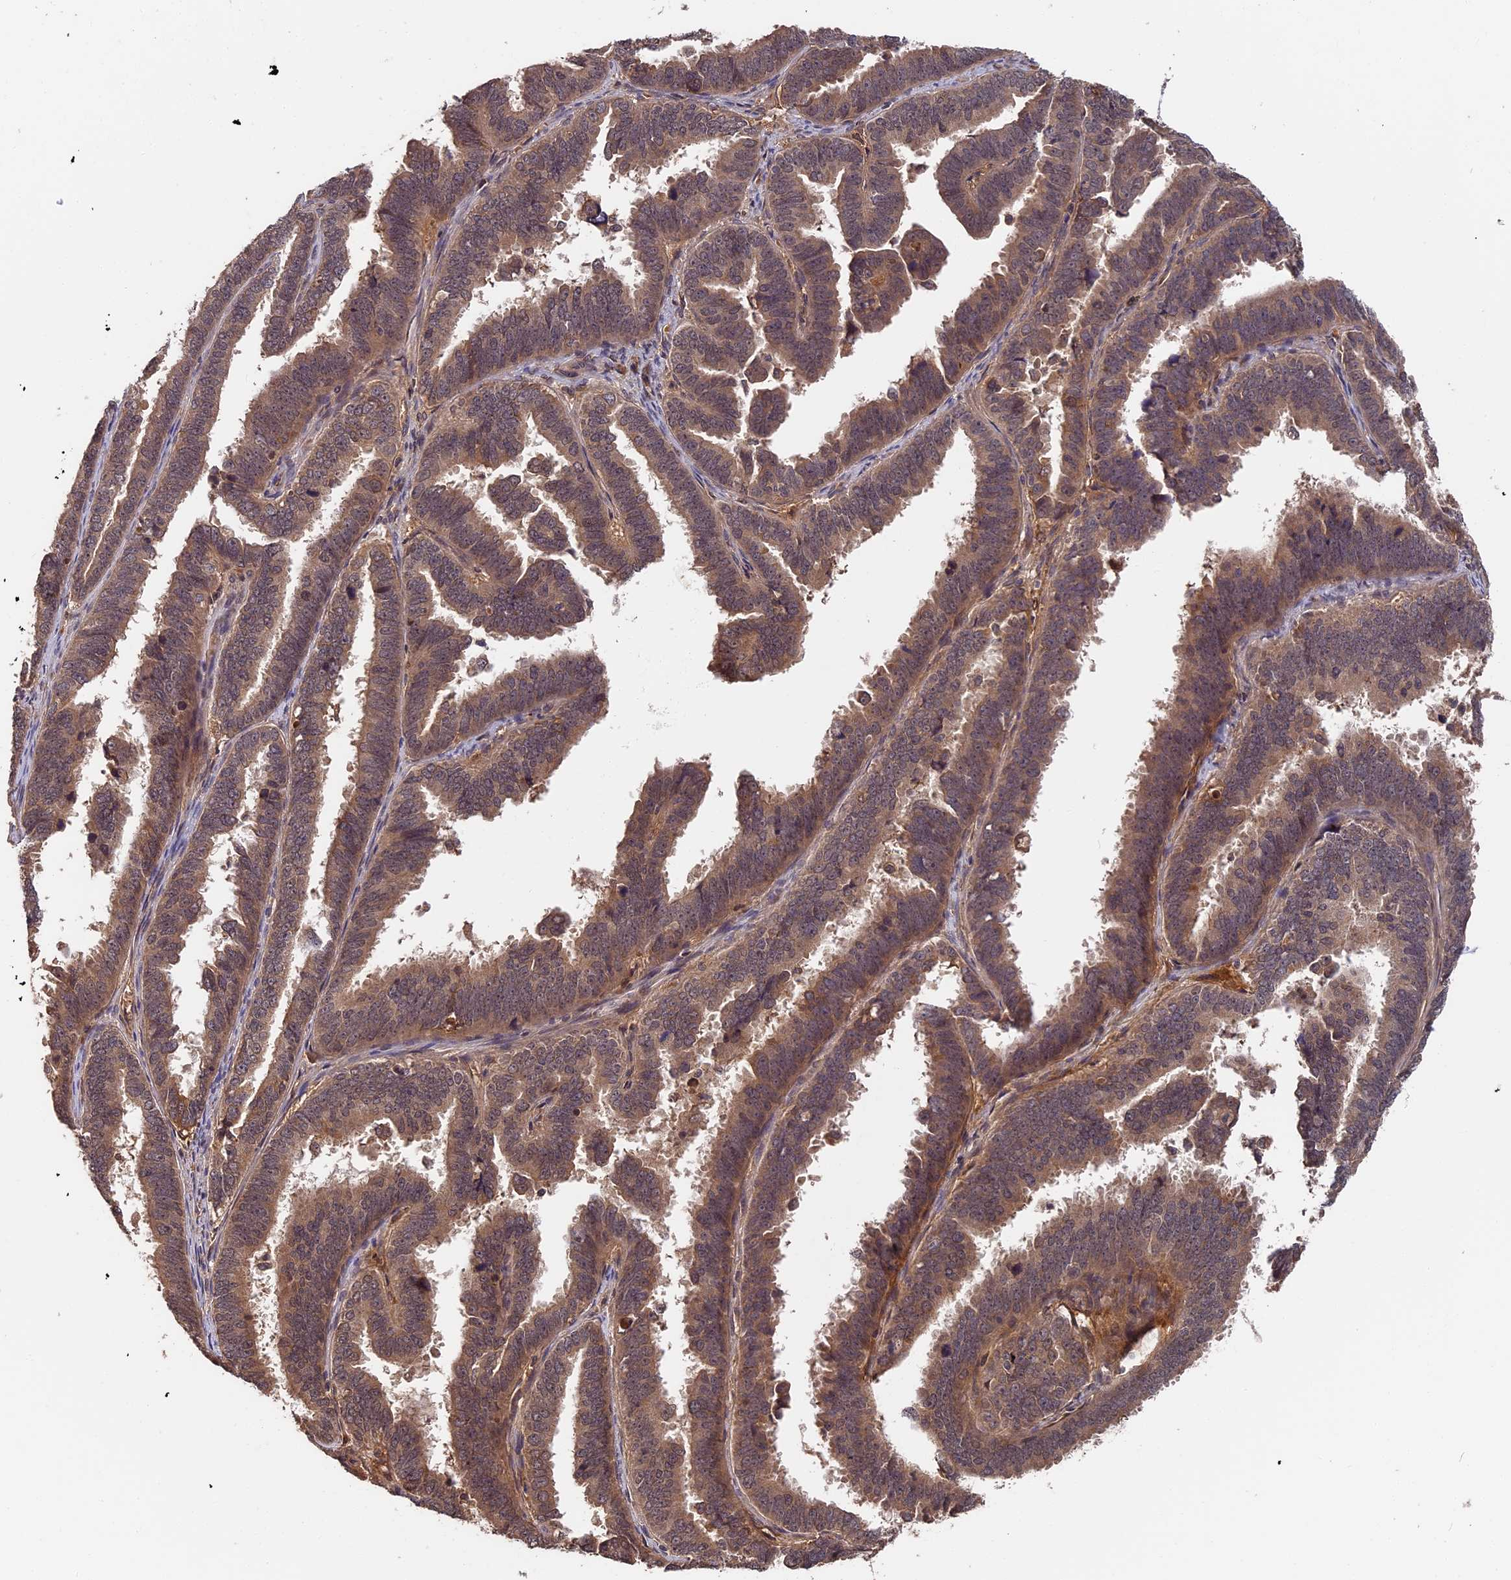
{"staining": {"intensity": "moderate", "quantity": ">75%", "location": "cytoplasmic/membranous"}, "tissue": "endometrial cancer", "cell_type": "Tumor cells", "image_type": "cancer", "snomed": [{"axis": "morphology", "description": "Adenocarcinoma, NOS"}, {"axis": "topography", "description": "Endometrium"}], "caption": "Immunohistochemical staining of endometrial cancer (adenocarcinoma) demonstrates medium levels of moderate cytoplasmic/membranous protein staining in about >75% of tumor cells.", "gene": "ITIH1", "patient": {"sex": "female", "age": 75}}